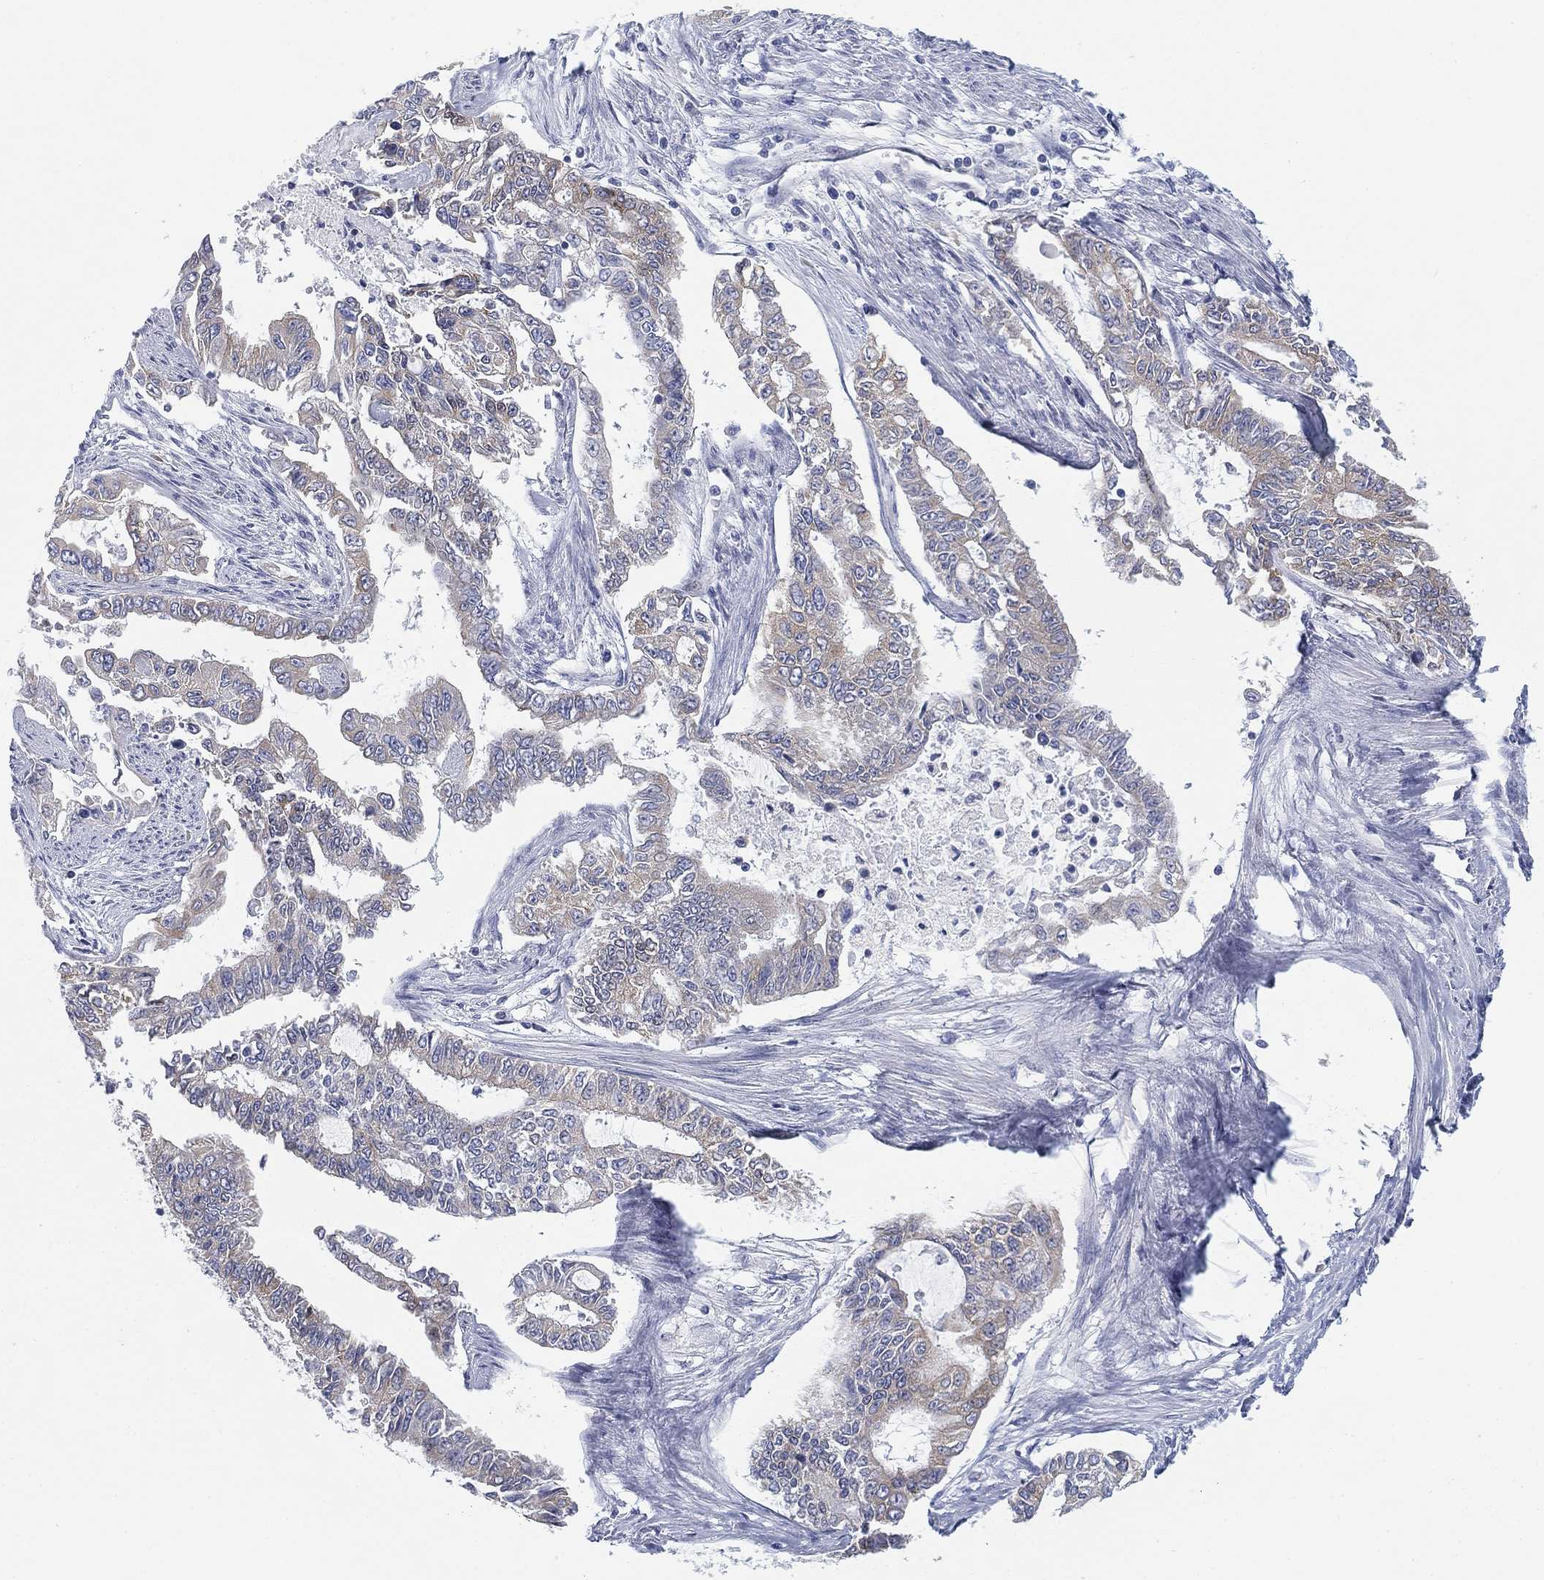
{"staining": {"intensity": "weak", "quantity": "25%-75%", "location": "cytoplasmic/membranous"}, "tissue": "endometrial cancer", "cell_type": "Tumor cells", "image_type": "cancer", "snomed": [{"axis": "morphology", "description": "Adenocarcinoma, NOS"}, {"axis": "topography", "description": "Uterus"}], "caption": "This photomicrograph demonstrates immunohistochemistry staining of endometrial cancer (adenocarcinoma), with low weak cytoplasmic/membranous expression in about 25%-75% of tumor cells.", "gene": "GCNA", "patient": {"sex": "female", "age": 59}}